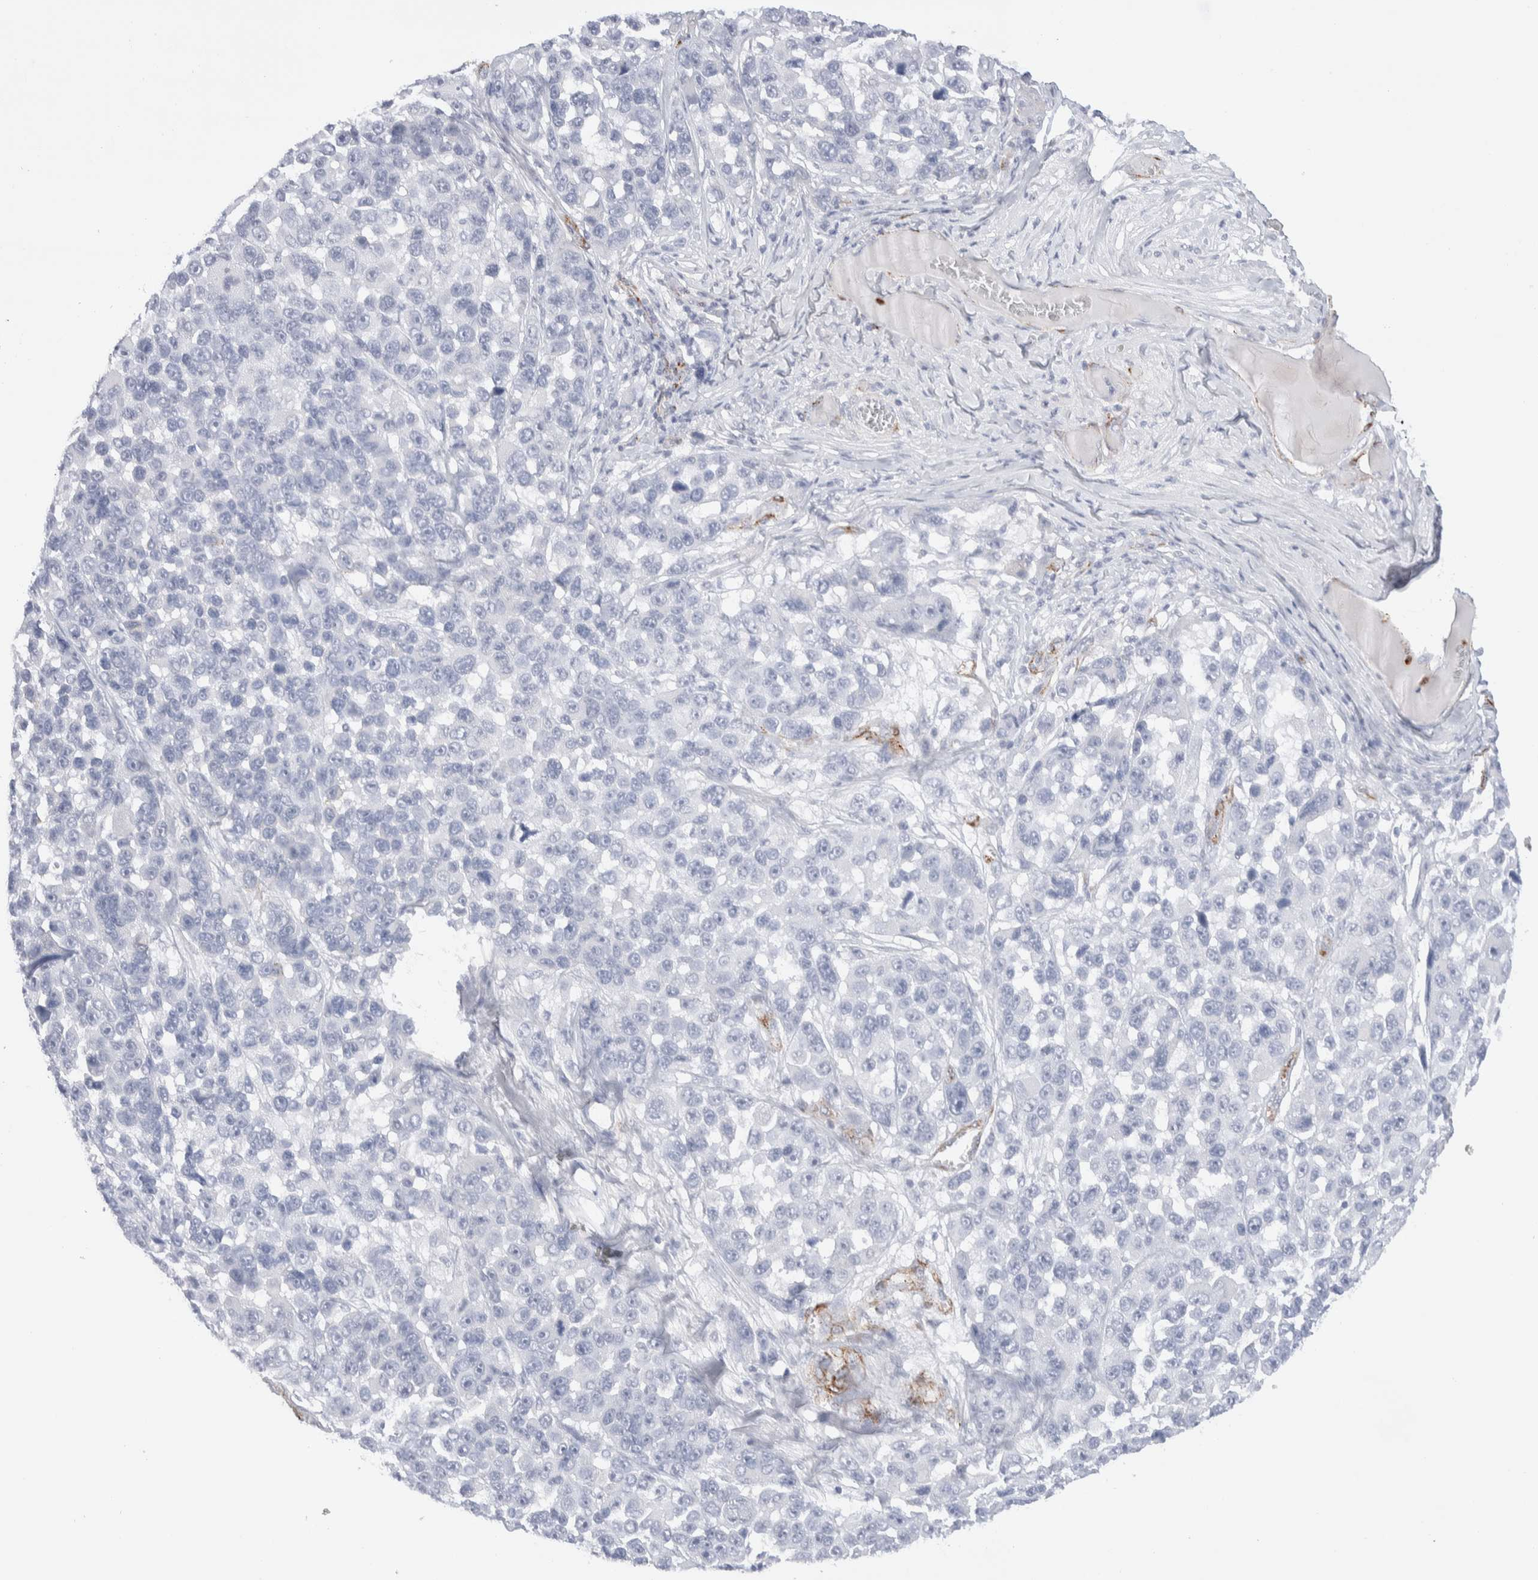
{"staining": {"intensity": "negative", "quantity": "none", "location": "none"}, "tissue": "melanoma", "cell_type": "Tumor cells", "image_type": "cancer", "snomed": [{"axis": "morphology", "description": "Malignant melanoma, NOS"}, {"axis": "topography", "description": "Skin"}], "caption": "This is an immunohistochemistry photomicrograph of human malignant melanoma. There is no positivity in tumor cells.", "gene": "SEPTIN4", "patient": {"sex": "male", "age": 53}}